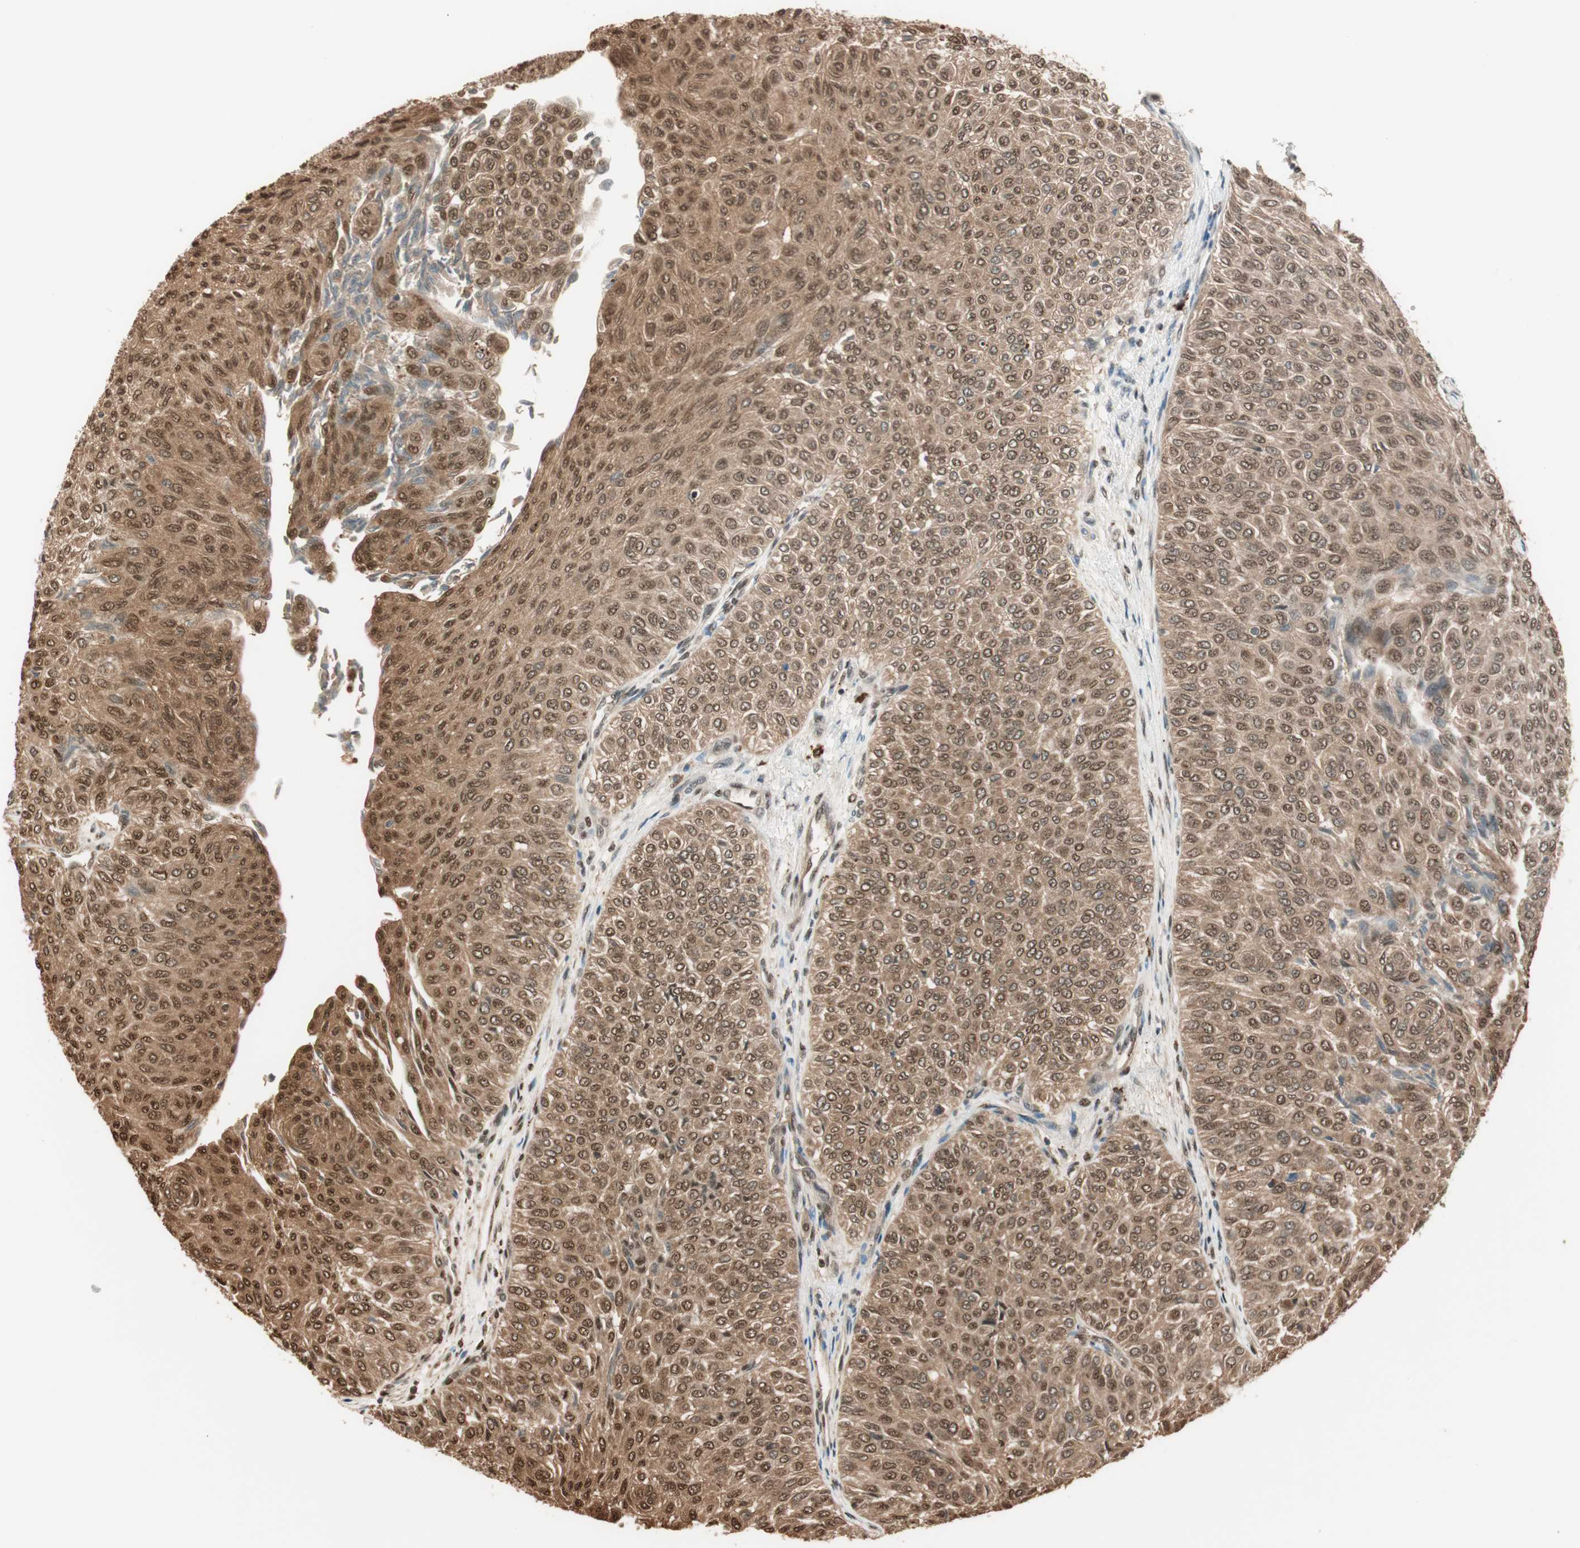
{"staining": {"intensity": "strong", "quantity": ">75%", "location": "cytoplasmic/membranous,nuclear"}, "tissue": "urothelial cancer", "cell_type": "Tumor cells", "image_type": "cancer", "snomed": [{"axis": "morphology", "description": "Urothelial carcinoma, Low grade"}, {"axis": "topography", "description": "Urinary bladder"}], "caption": "Immunohistochemistry photomicrograph of human low-grade urothelial carcinoma stained for a protein (brown), which demonstrates high levels of strong cytoplasmic/membranous and nuclear staining in approximately >75% of tumor cells.", "gene": "ZNF443", "patient": {"sex": "male", "age": 78}}